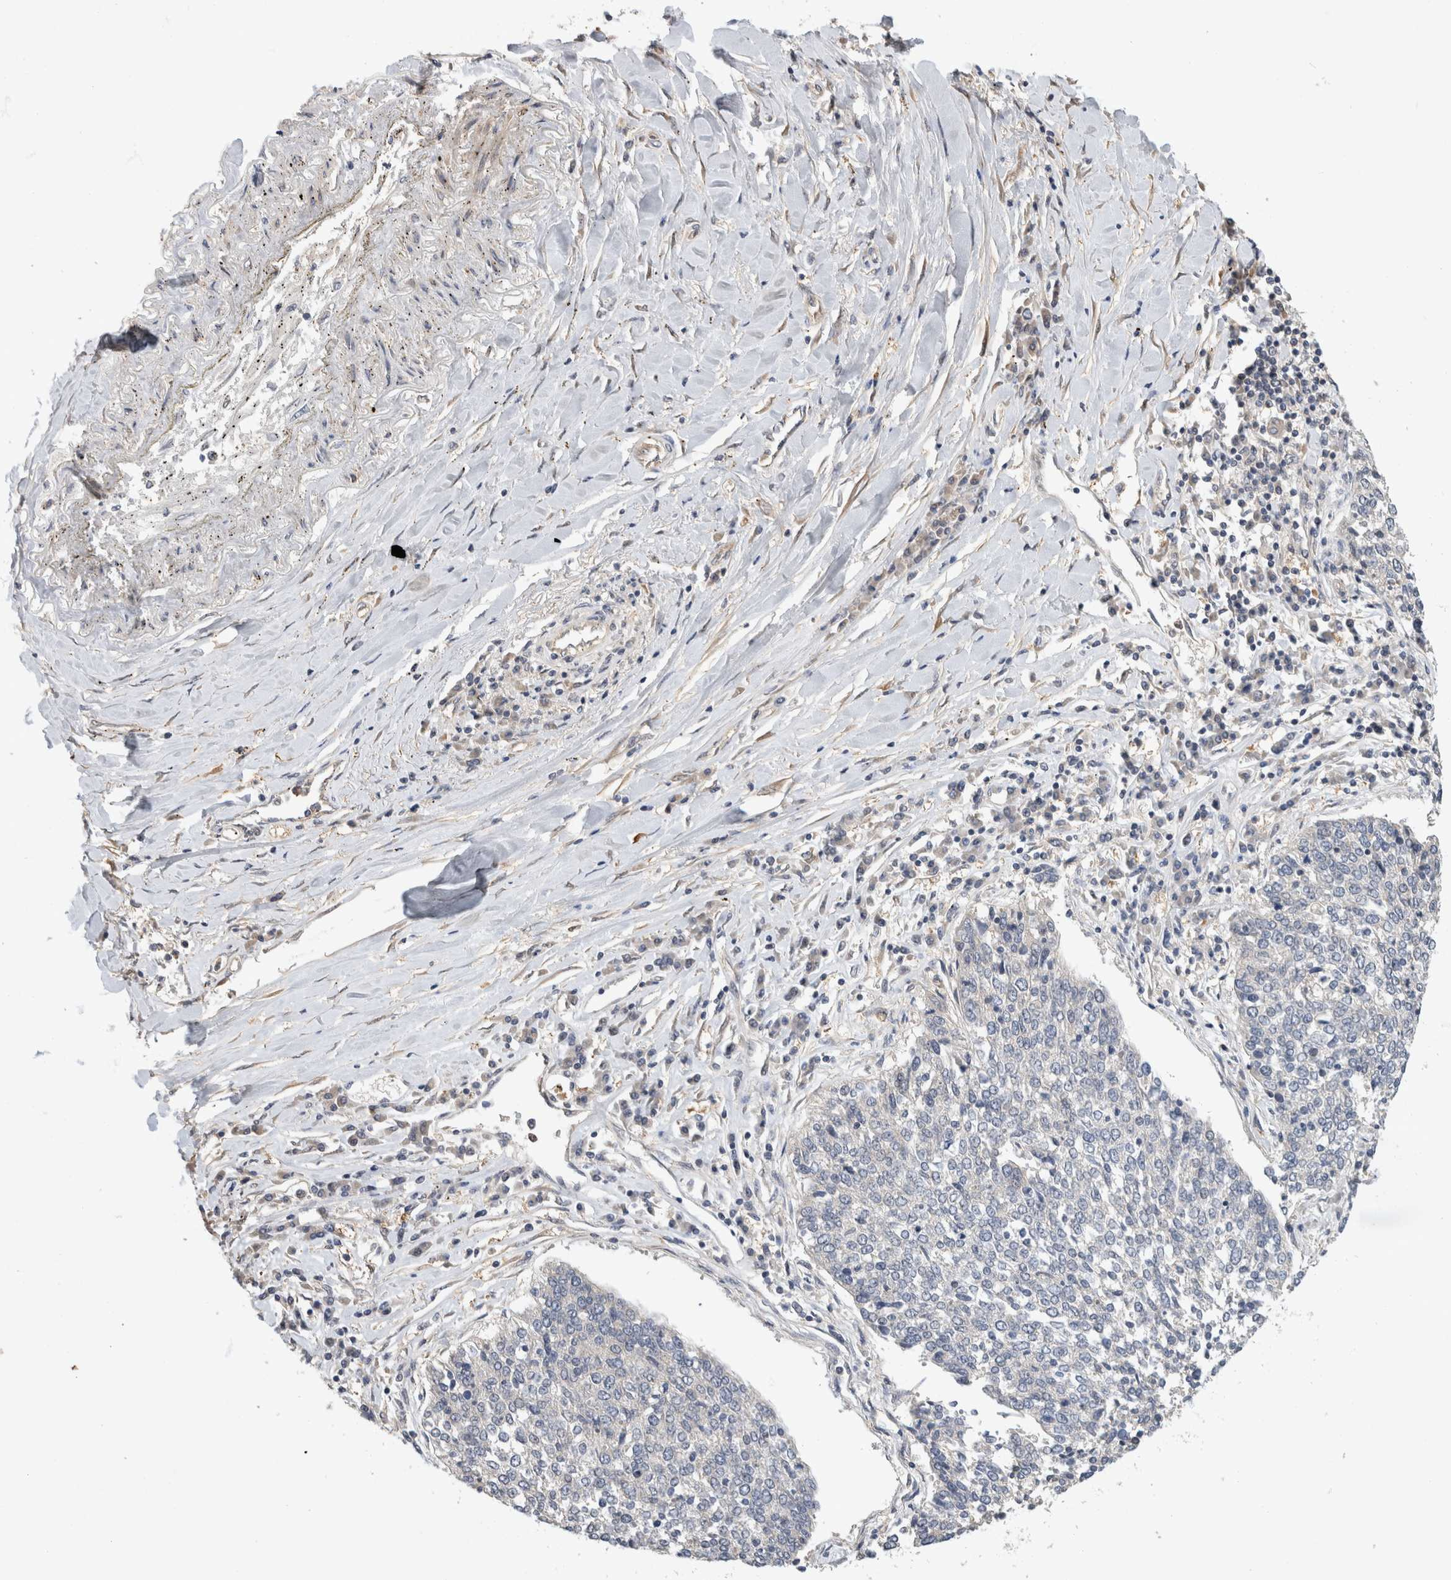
{"staining": {"intensity": "negative", "quantity": "none", "location": "none"}, "tissue": "lung cancer", "cell_type": "Tumor cells", "image_type": "cancer", "snomed": [{"axis": "morphology", "description": "Normal tissue, NOS"}, {"axis": "morphology", "description": "Squamous cell carcinoma, NOS"}, {"axis": "topography", "description": "Cartilage tissue"}, {"axis": "topography", "description": "Bronchus"}, {"axis": "topography", "description": "Lung"}, {"axis": "topography", "description": "Peripheral nerve tissue"}], "caption": "An image of human lung squamous cell carcinoma is negative for staining in tumor cells.", "gene": "PGM1", "patient": {"sex": "female", "age": 49}}